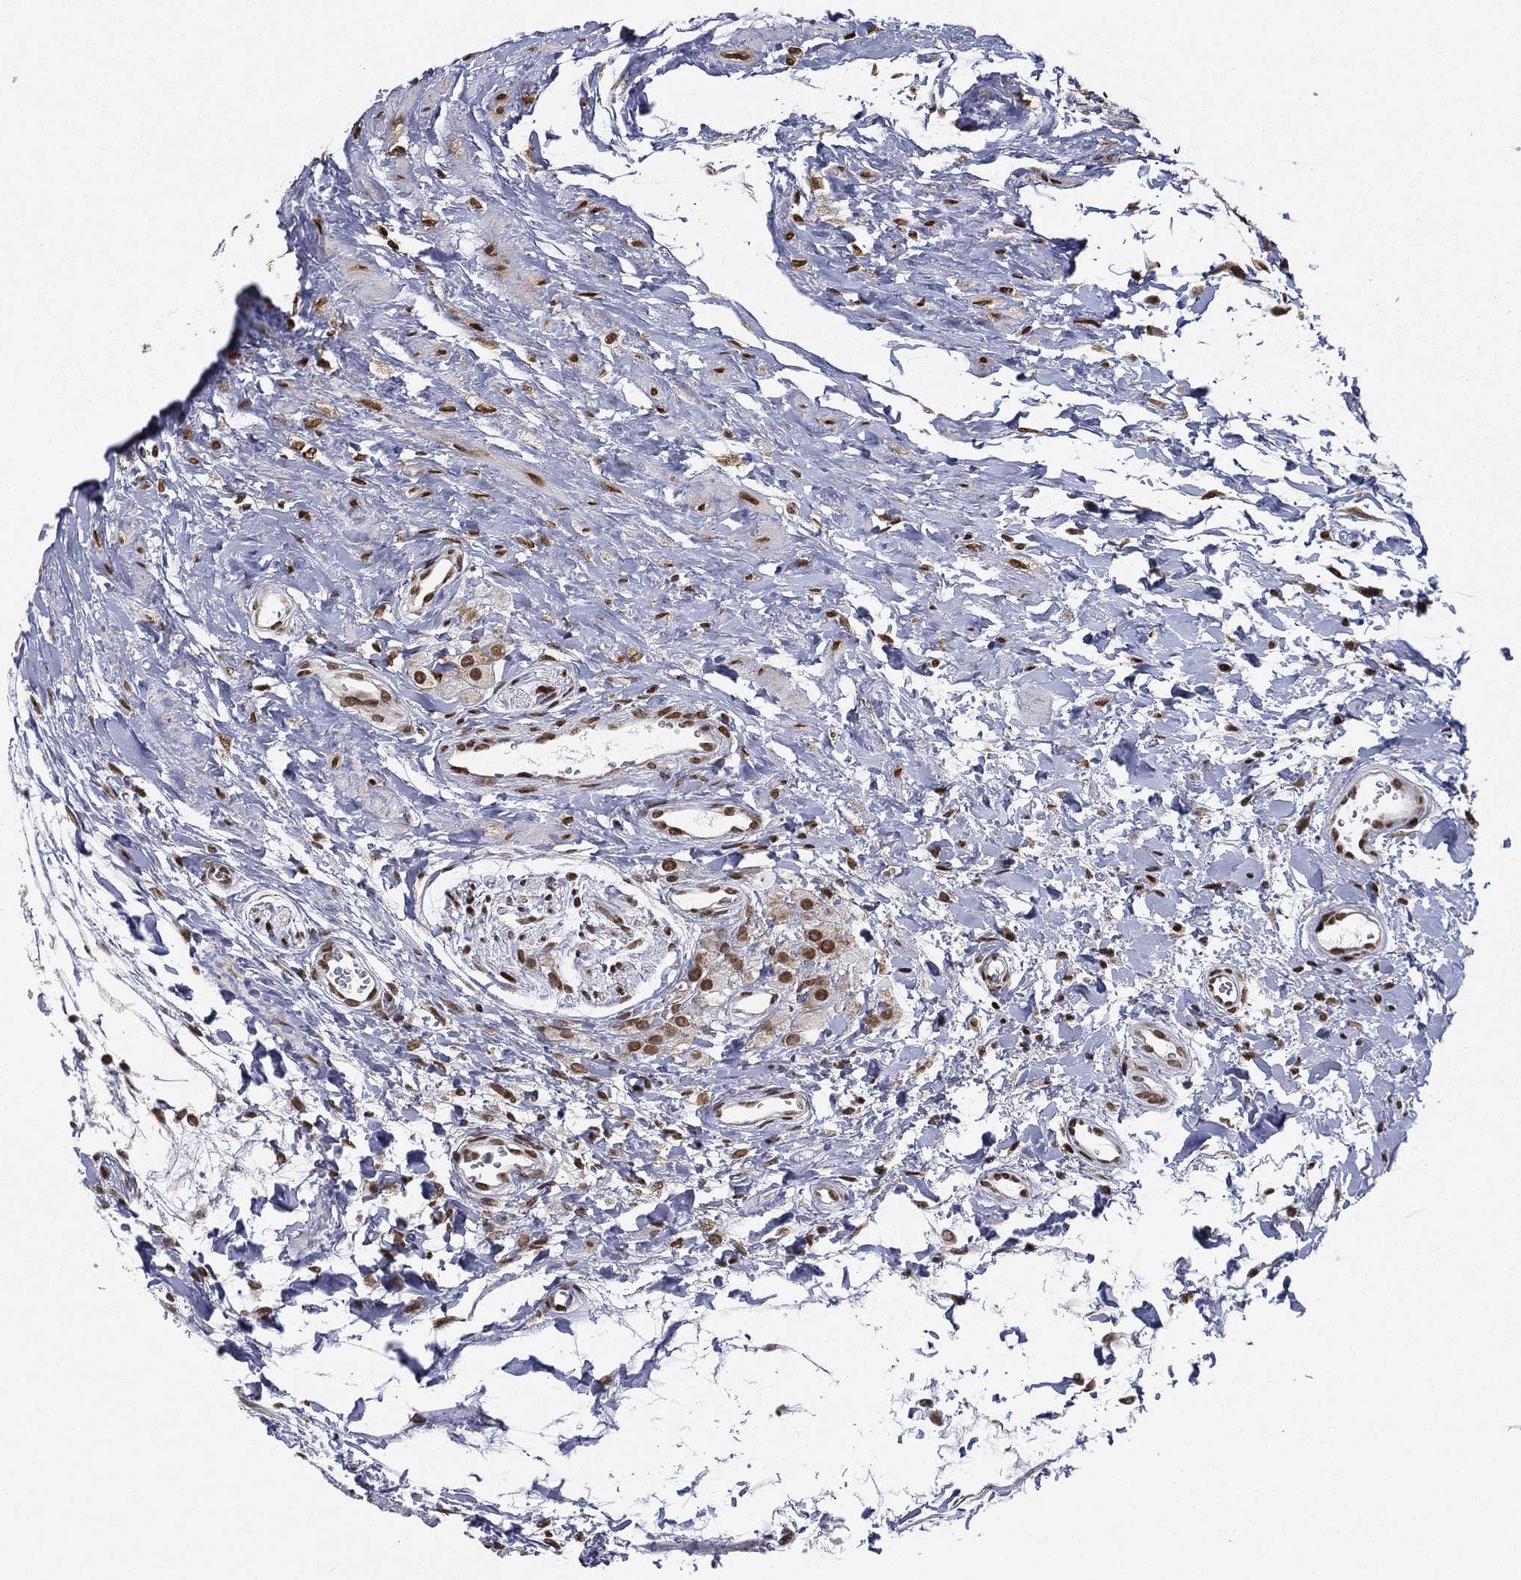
{"staining": {"intensity": "negative", "quantity": "none", "location": "none"}, "tissue": "testis cancer", "cell_type": "Tumor cells", "image_type": "cancer", "snomed": [{"axis": "morphology", "description": "Seminoma, NOS"}, {"axis": "morphology", "description": "Carcinoma, Embryonal, NOS"}, {"axis": "topography", "description": "Testis"}], "caption": "Tumor cells show no significant positivity in testis cancer.", "gene": "FUBP3", "patient": {"sex": "male", "age": 22}}